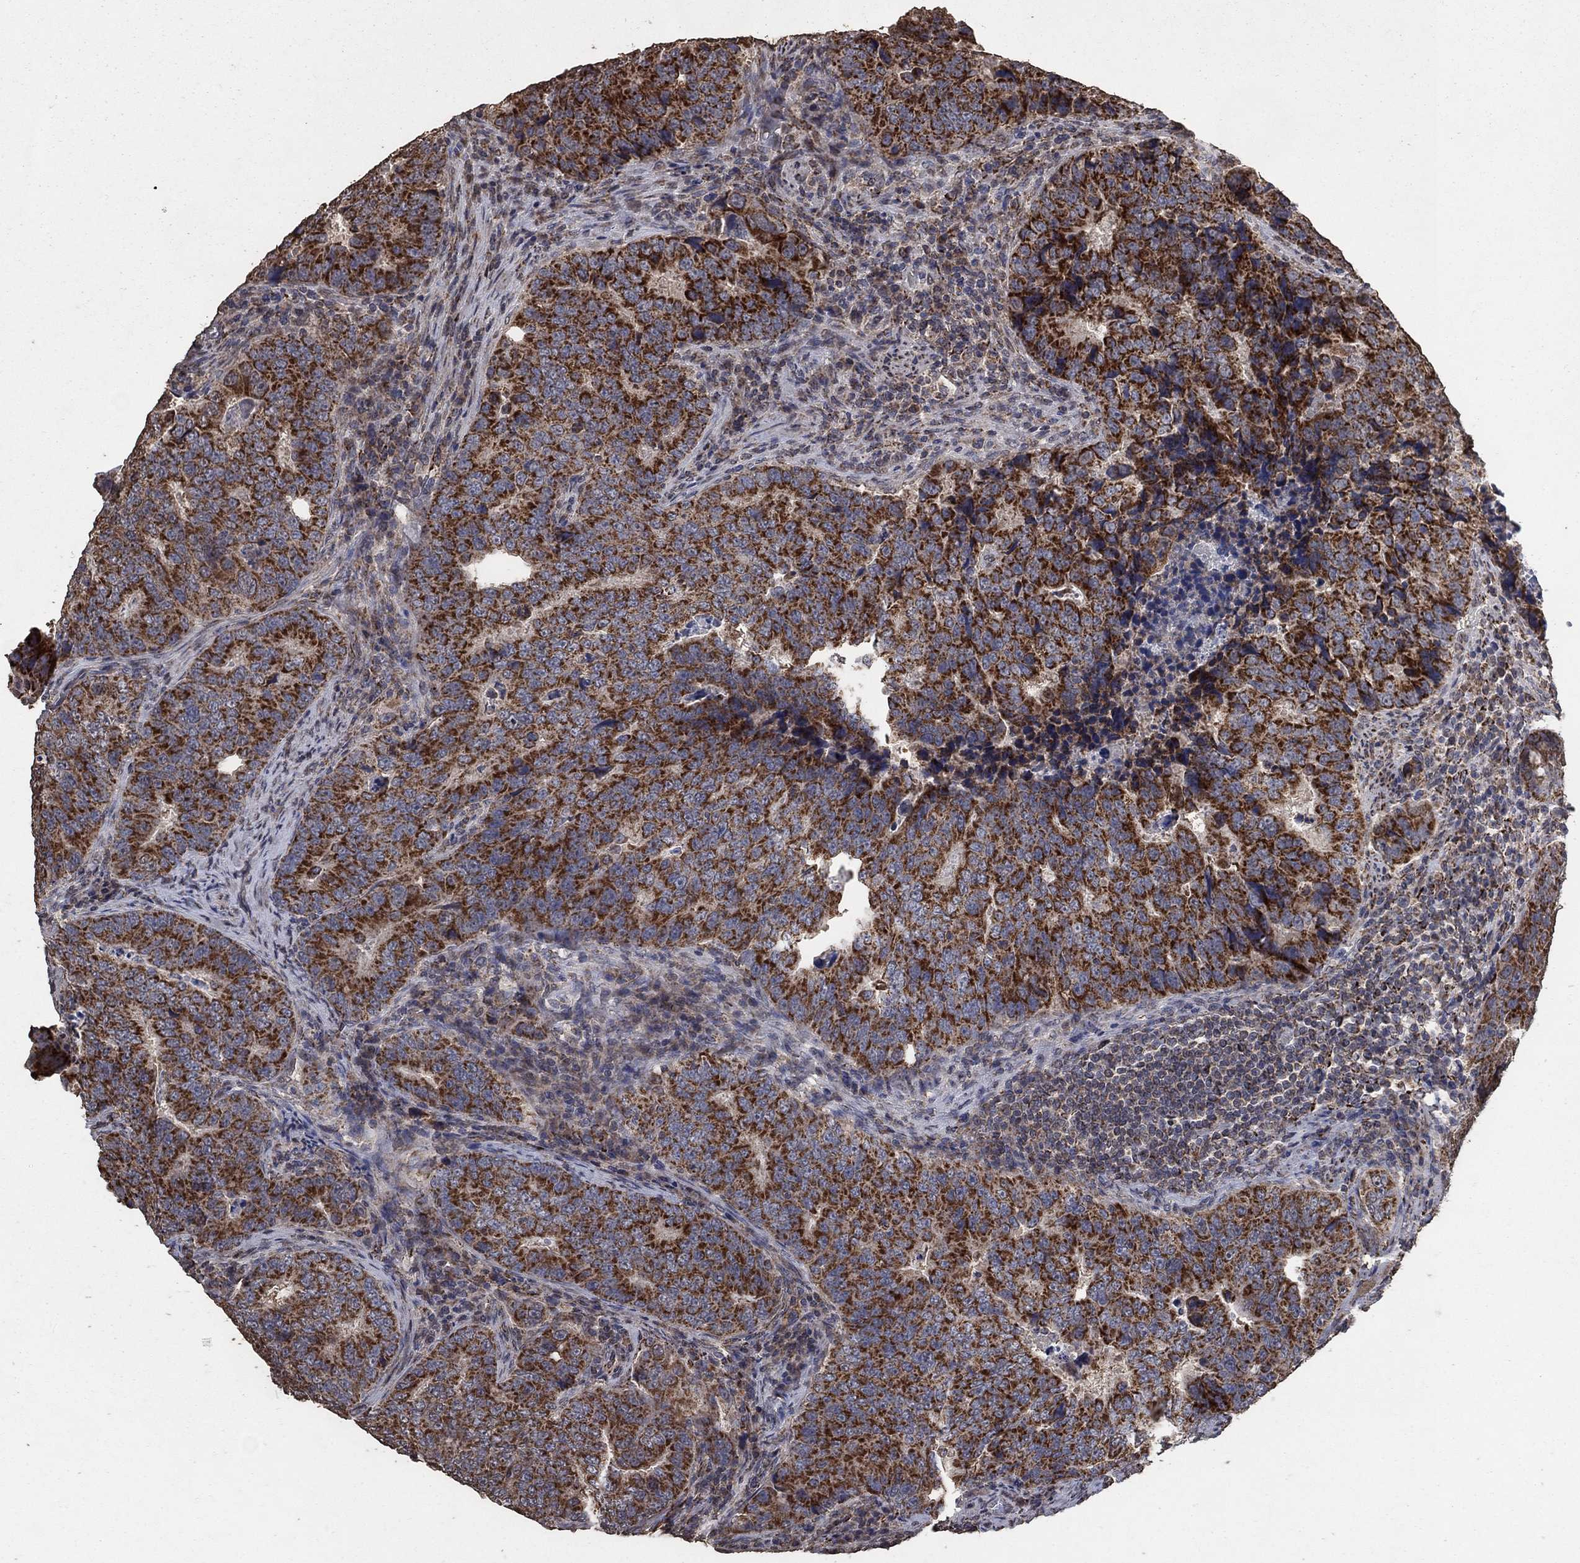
{"staining": {"intensity": "strong", "quantity": ">75%", "location": "cytoplasmic/membranous"}, "tissue": "colorectal cancer", "cell_type": "Tumor cells", "image_type": "cancer", "snomed": [{"axis": "morphology", "description": "Adenocarcinoma, NOS"}, {"axis": "topography", "description": "Colon"}], "caption": "IHC (DAB (3,3'-diaminobenzidine)) staining of human colorectal cancer reveals strong cytoplasmic/membranous protein staining in about >75% of tumor cells.", "gene": "MRPS24", "patient": {"sex": "female", "age": 72}}